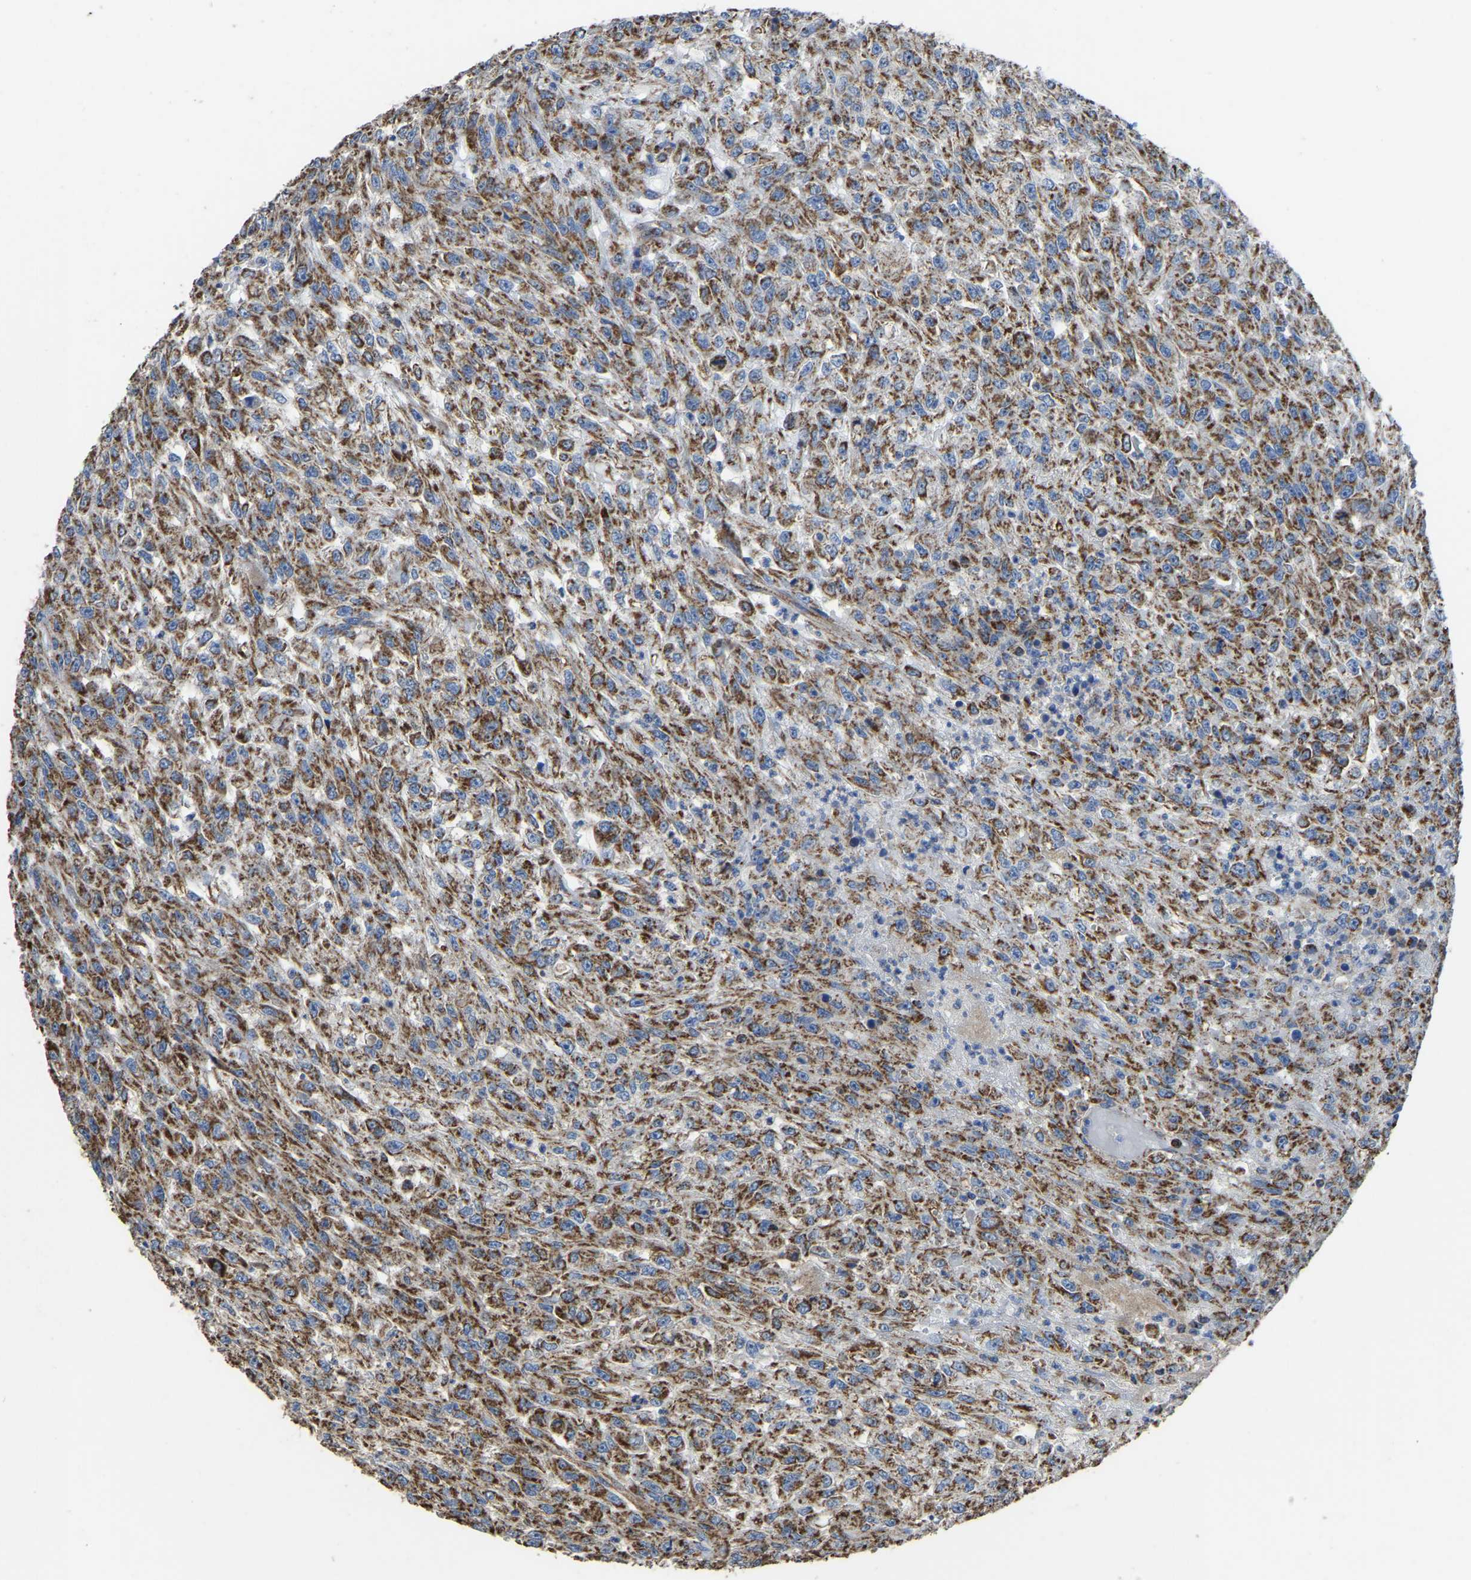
{"staining": {"intensity": "strong", "quantity": ">75%", "location": "cytoplasmic/membranous"}, "tissue": "urothelial cancer", "cell_type": "Tumor cells", "image_type": "cancer", "snomed": [{"axis": "morphology", "description": "Urothelial carcinoma, High grade"}, {"axis": "topography", "description": "Urinary bladder"}], "caption": "Immunohistochemistry (IHC) (DAB) staining of human urothelial cancer demonstrates strong cytoplasmic/membranous protein positivity in about >75% of tumor cells.", "gene": "ETFA", "patient": {"sex": "male", "age": 46}}